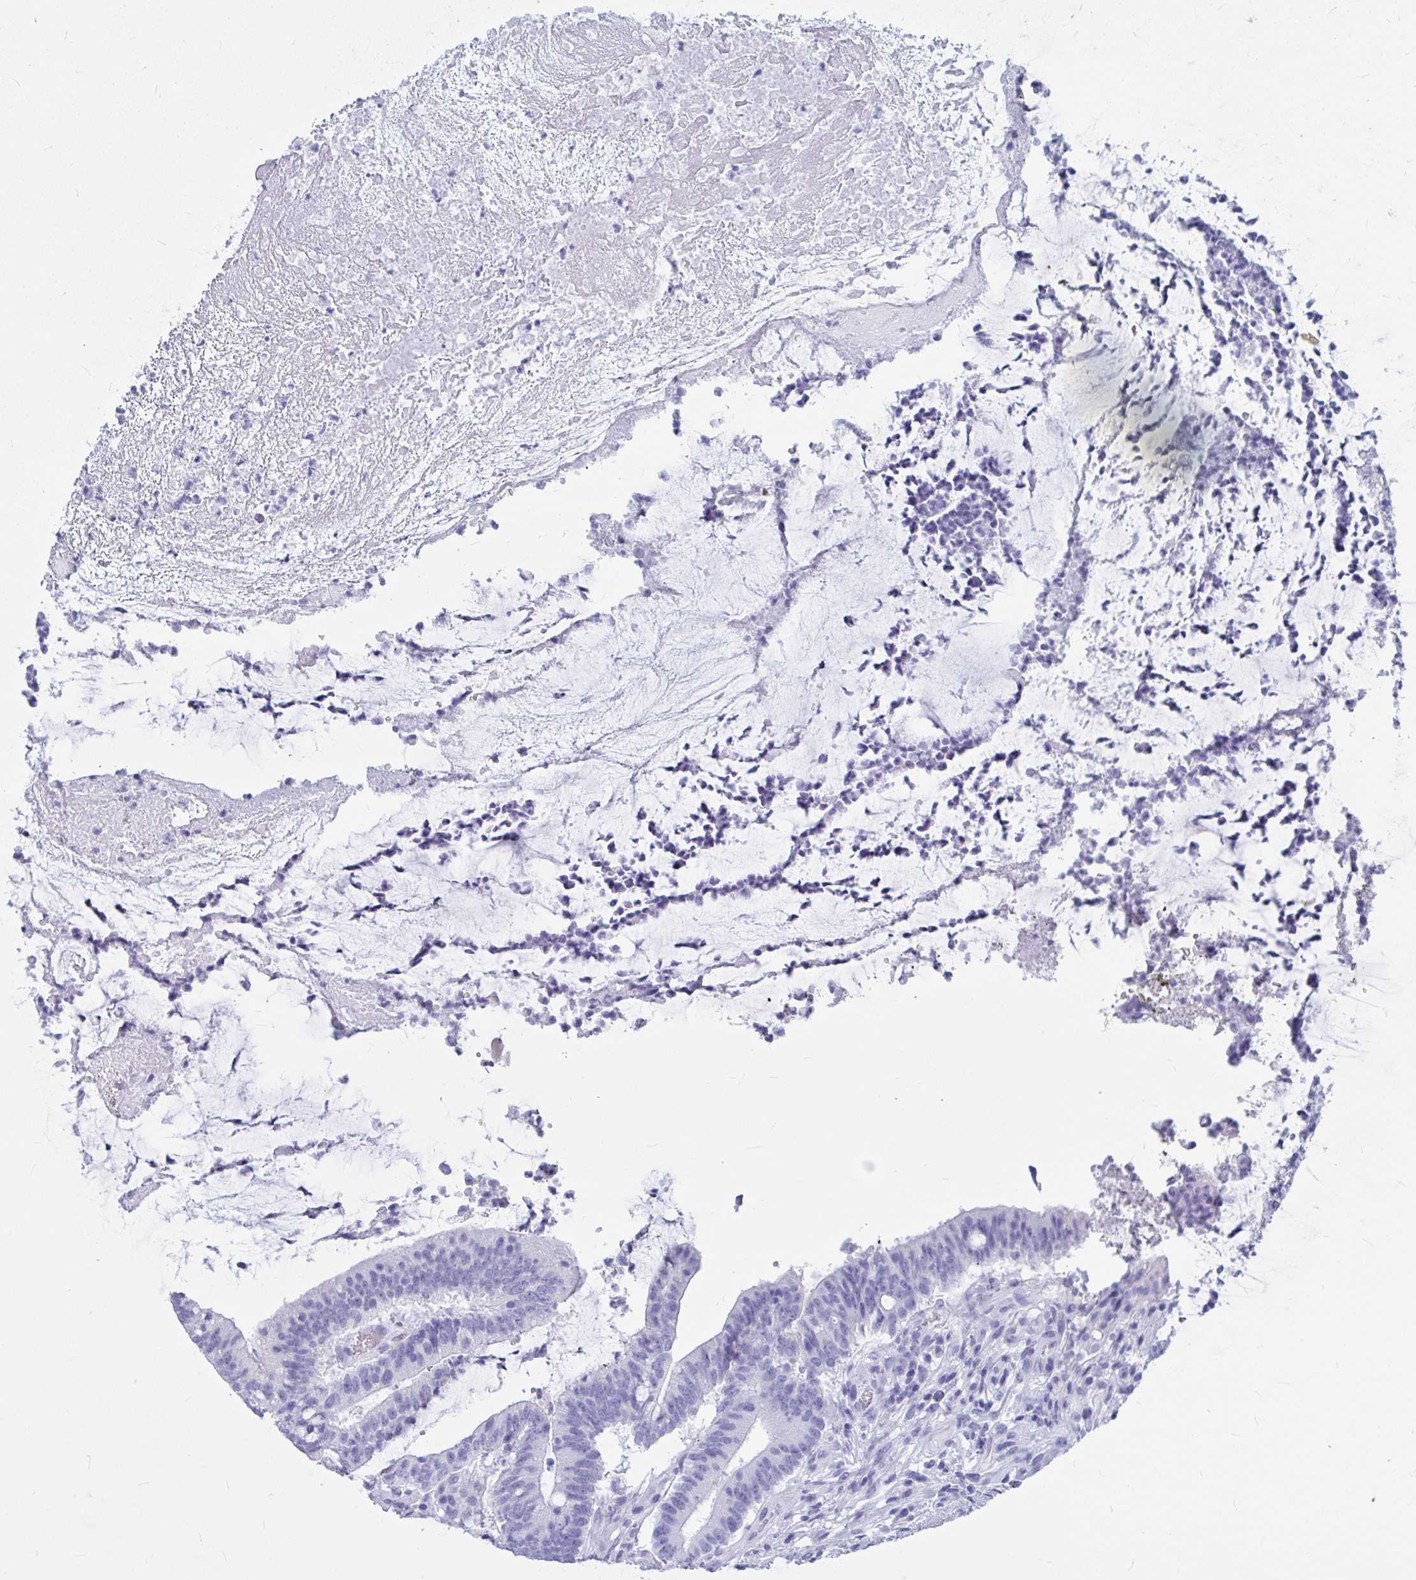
{"staining": {"intensity": "negative", "quantity": "none", "location": "none"}, "tissue": "colorectal cancer", "cell_type": "Tumor cells", "image_type": "cancer", "snomed": [{"axis": "morphology", "description": "Adenocarcinoma, NOS"}, {"axis": "topography", "description": "Colon"}], "caption": "Immunohistochemistry histopathology image of neoplastic tissue: colorectal cancer stained with DAB (3,3'-diaminobenzidine) displays no significant protein positivity in tumor cells.", "gene": "OR5J2", "patient": {"sex": "female", "age": 43}}